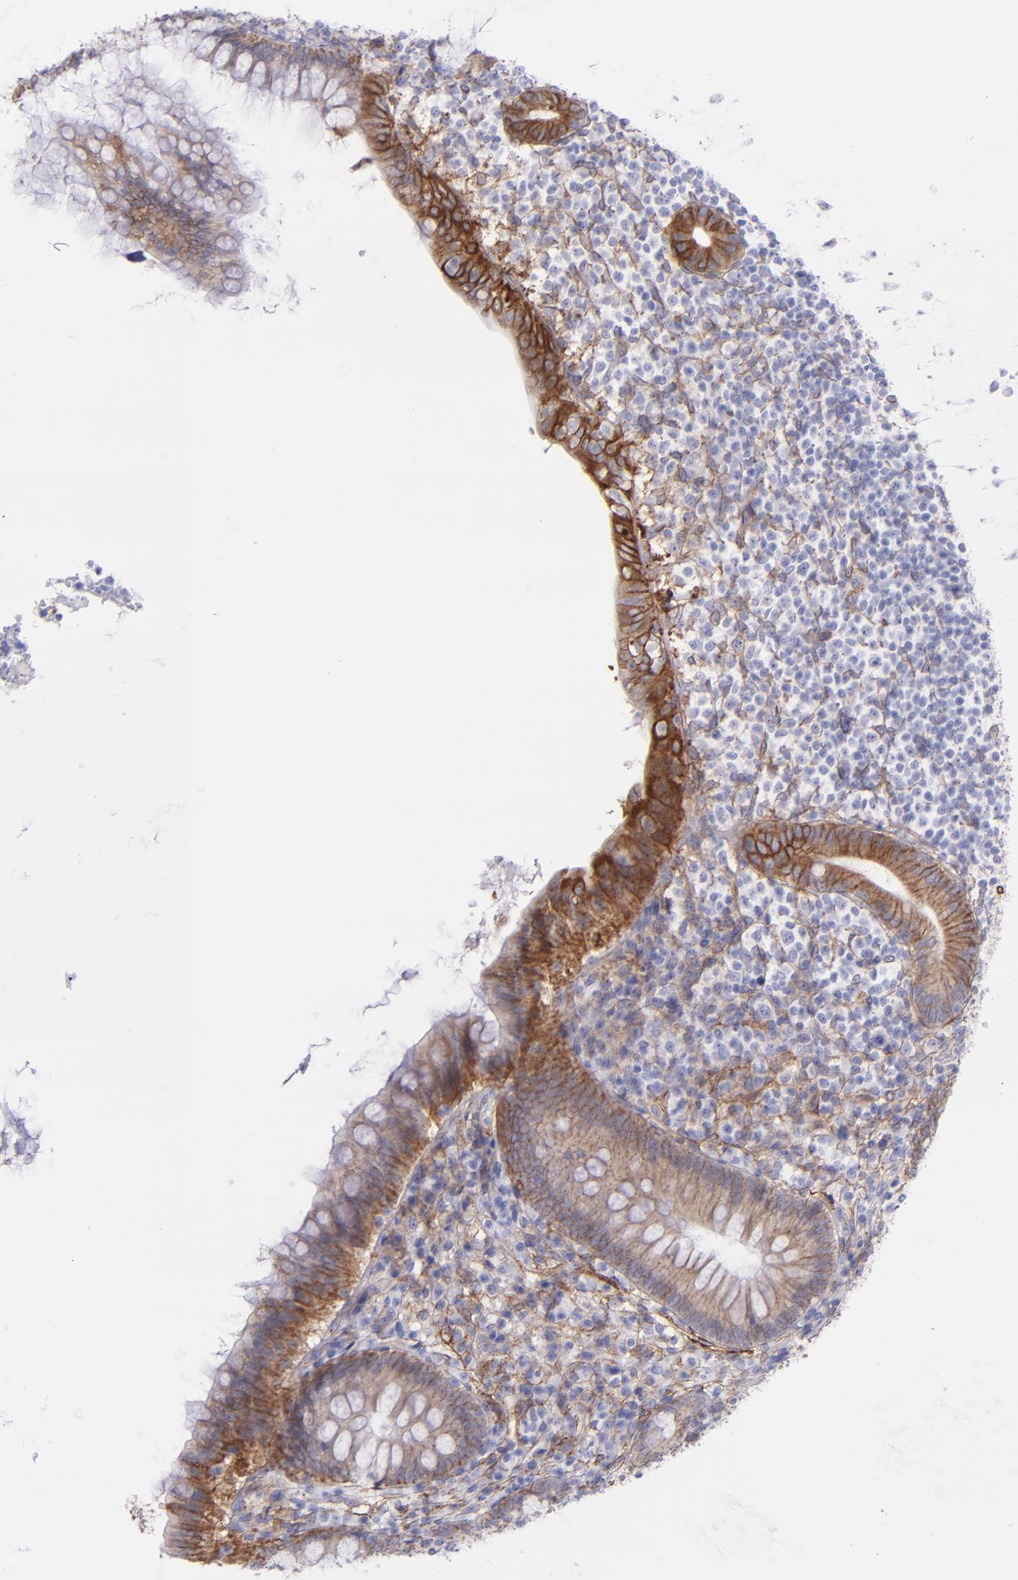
{"staining": {"intensity": "moderate", "quantity": ">75%", "location": "cytoplasmic/membranous"}, "tissue": "appendix", "cell_type": "Glandular cells", "image_type": "normal", "snomed": [{"axis": "morphology", "description": "Normal tissue, NOS"}, {"axis": "topography", "description": "Appendix"}], "caption": "DAB immunohistochemical staining of unremarkable appendix displays moderate cytoplasmic/membranous protein expression in about >75% of glandular cells. The staining is performed using DAB (3,3'-diaminobenzidine) brown chromogen to label protein expression. The nuclei are counter-stained blue using hematoxylin.", "gene": "ITGAV", "patient": {"sex": "female", "age": 66}}